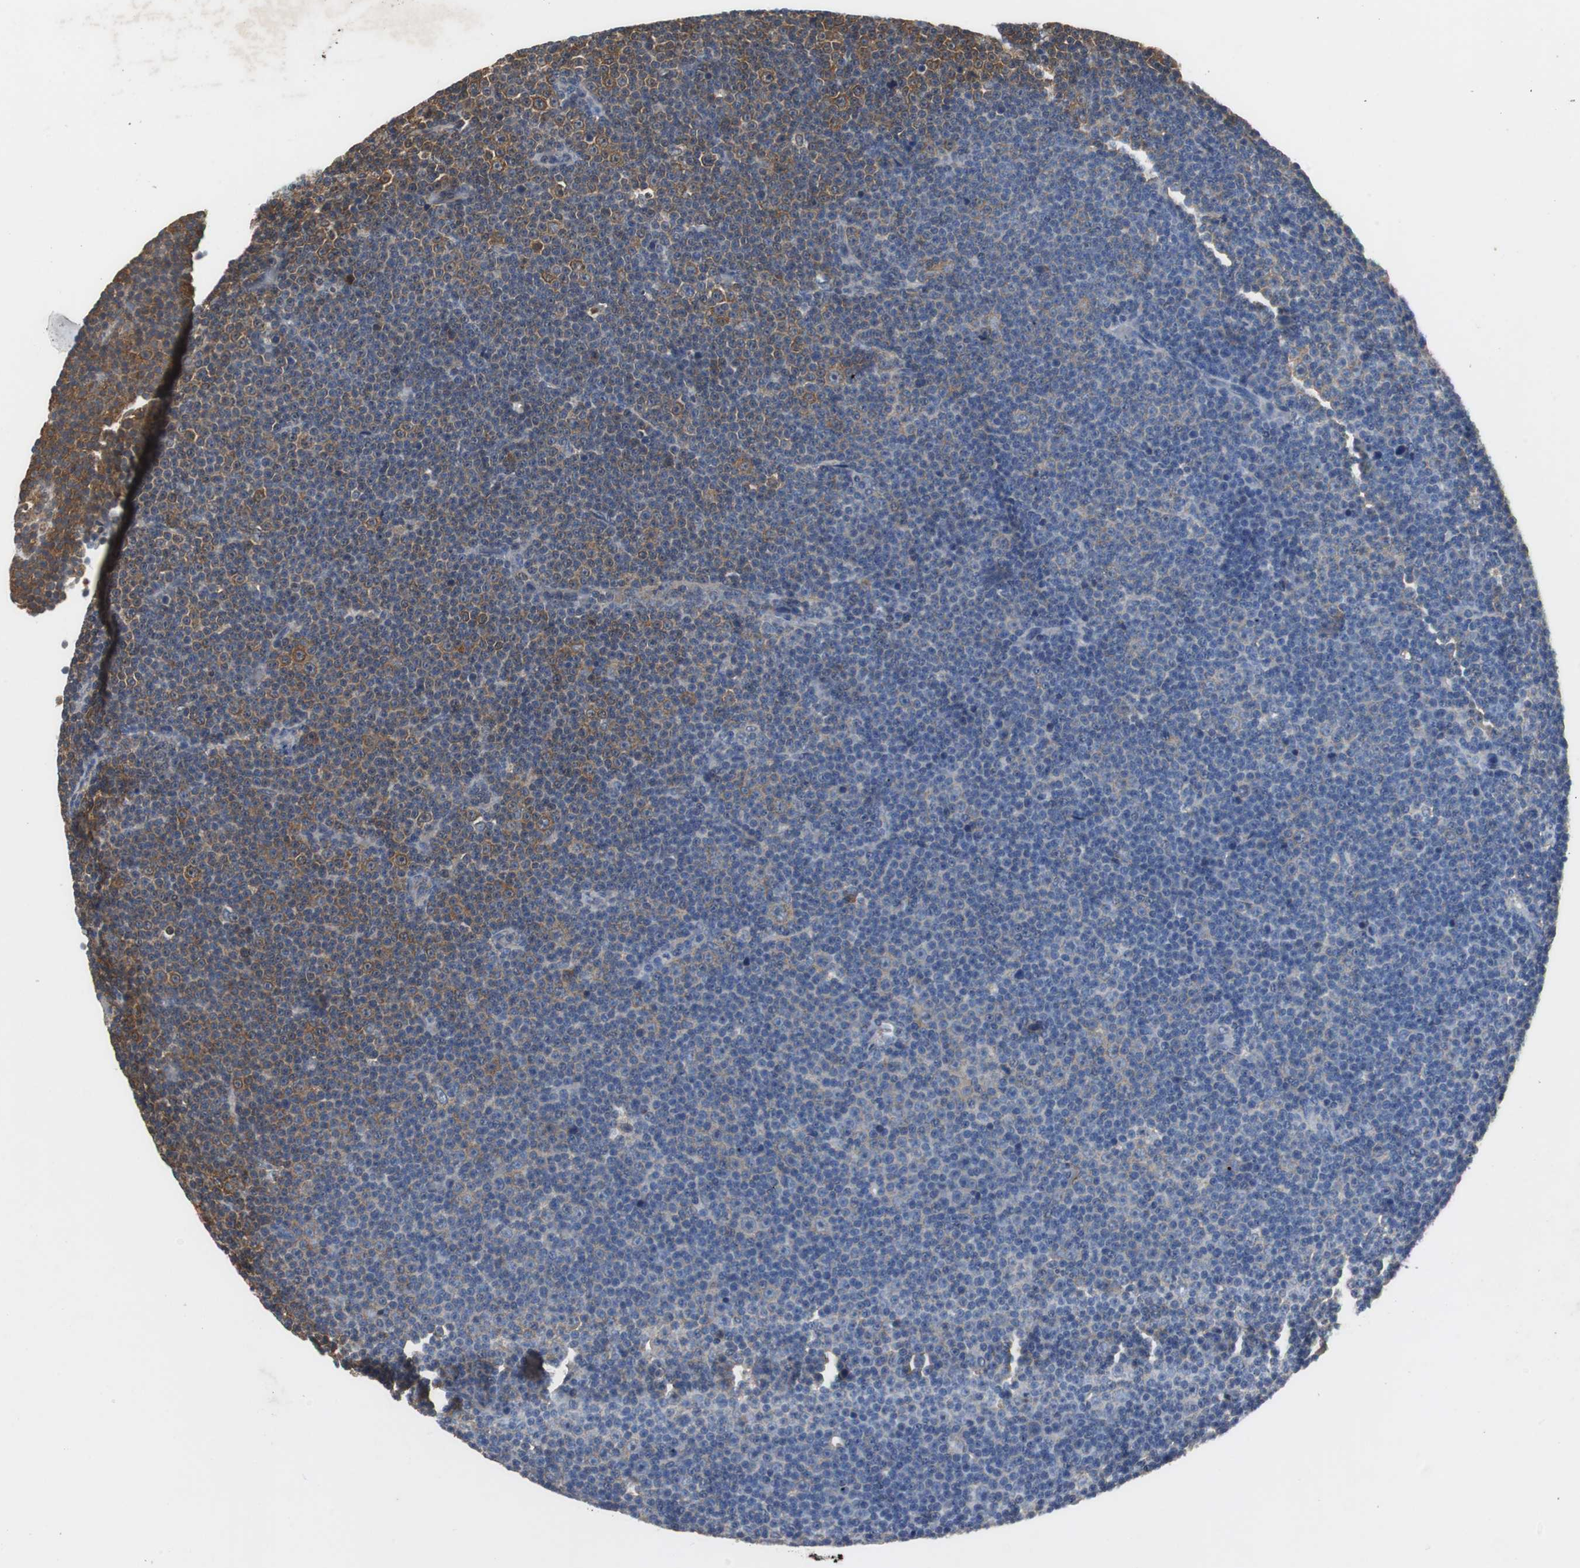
{"staining": {"intensity": "weak", "quantity": "25%-75%", "location": "cytoplasmic/membranous"}, "tissue": "lymphoma", "cell_type": "Tumor cells", "image_type": "cancer", "snomed": [{"axis": "morphology", "description": "Malignant lymphoma, non-Hodgkin's type, Low grade"}, {"axis": "topography", "description": "Lymph node"}], "caption": "About 25%-75% of tumor cells in human lymphoma exhibit weak cytoplasmic/membranous protein staining as visualized by brown immunohistochemical staining.", "gene": "VBP1", "patient": {"sex": "female", "age": 67}}